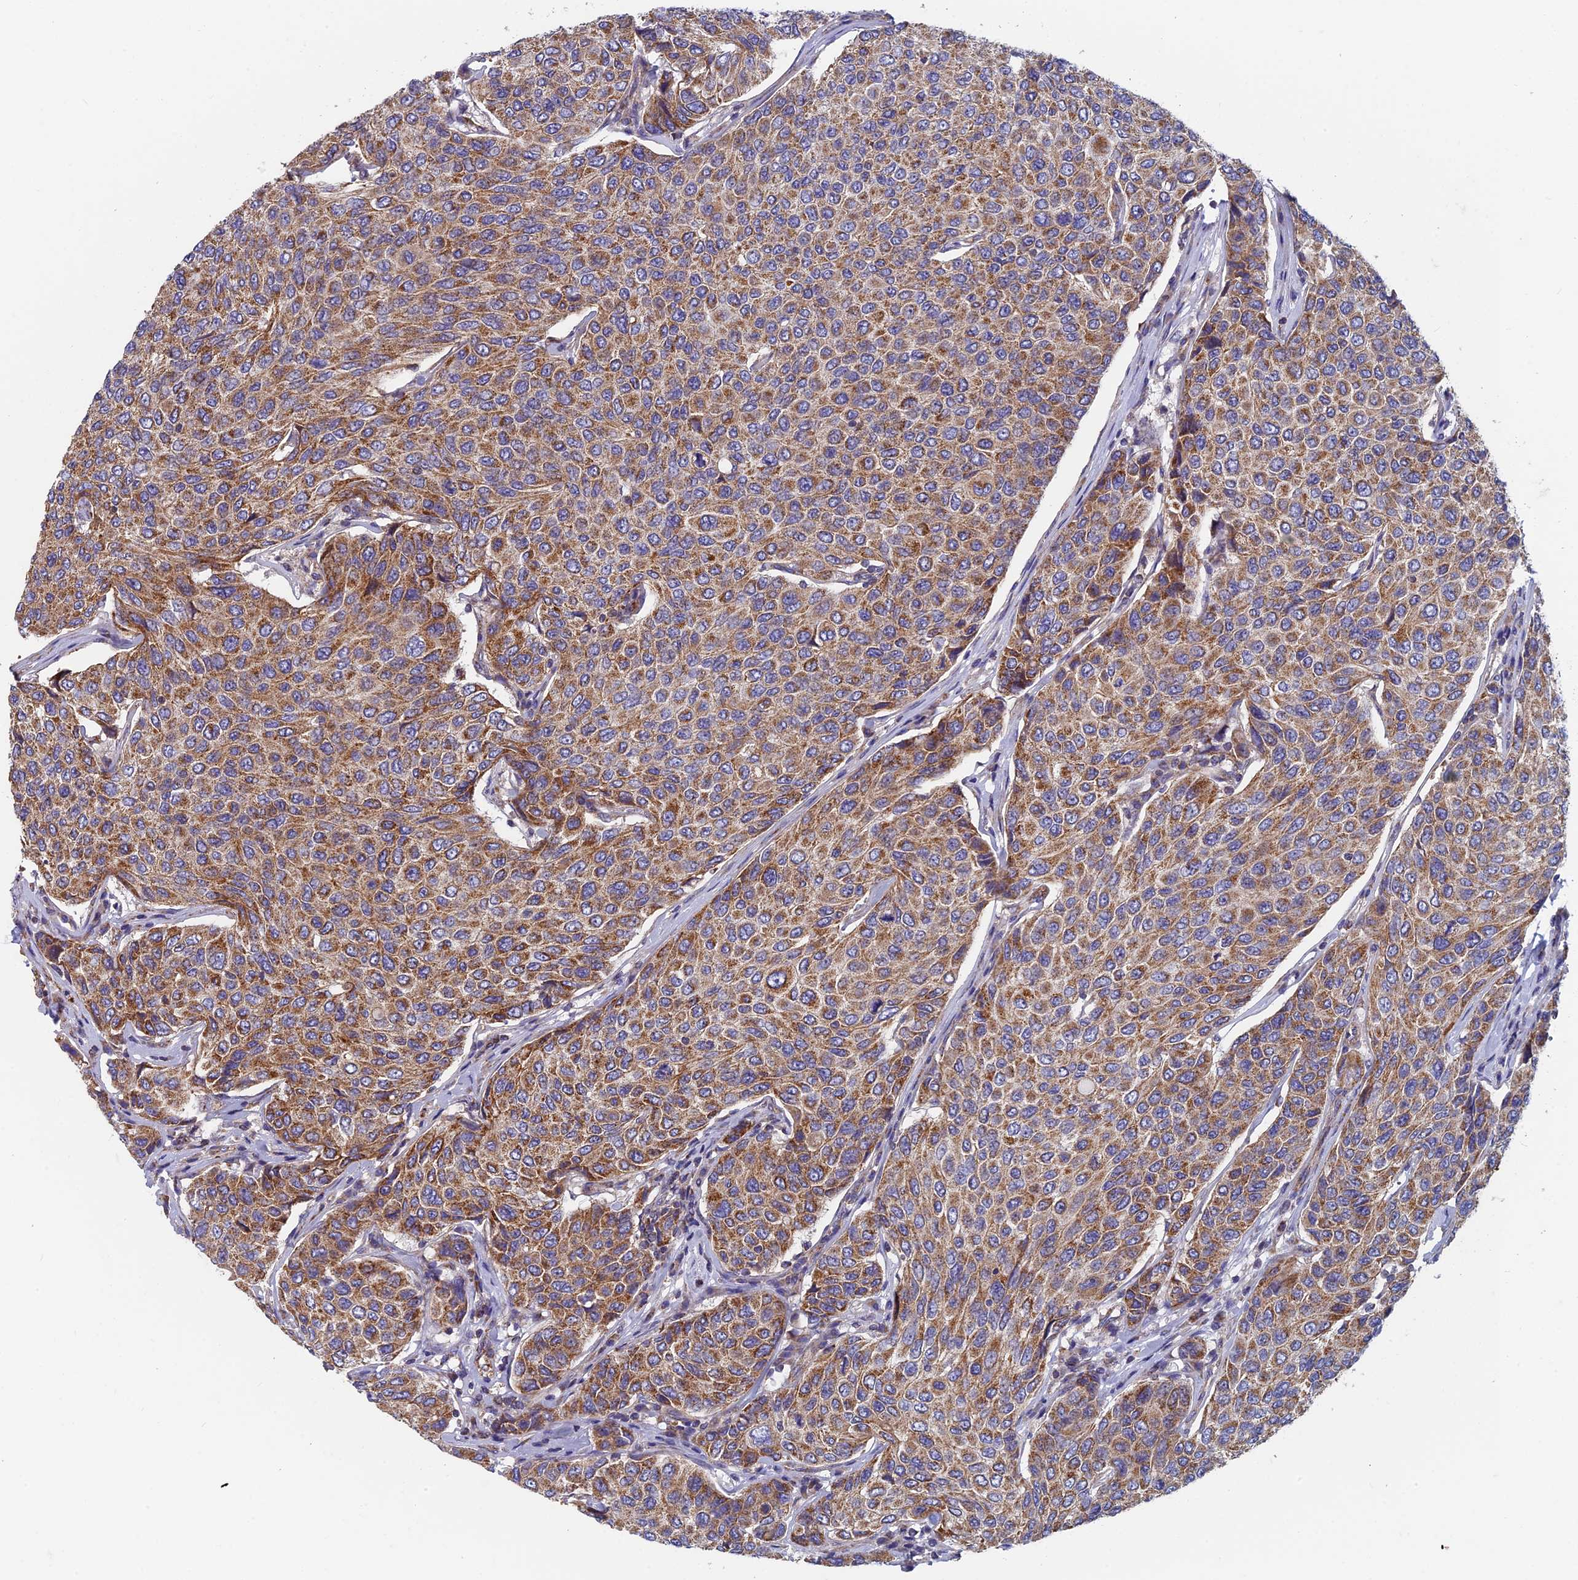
{"staining": {"intensity": "moderate", "quantity": ">75%", "location": "cytoplasmic/membranous"}, "tissue": "breast cancer", "cell_type": "Tumor cells", "image_type": "cancer", "snomed": [{"axis": "morphology", "description": "Duct carcinoma"}, {"axis": "topography", "description": "Breast"}], "caption": "Infiltrating ductal carcinoma (breast) stained with a brown dye exhibits moderate cytoplasmic/membranous positive expression in approximately >75% of tumor cells.", "gene": "MRPS9", "patient": {"sex": "female", "age": 55}}